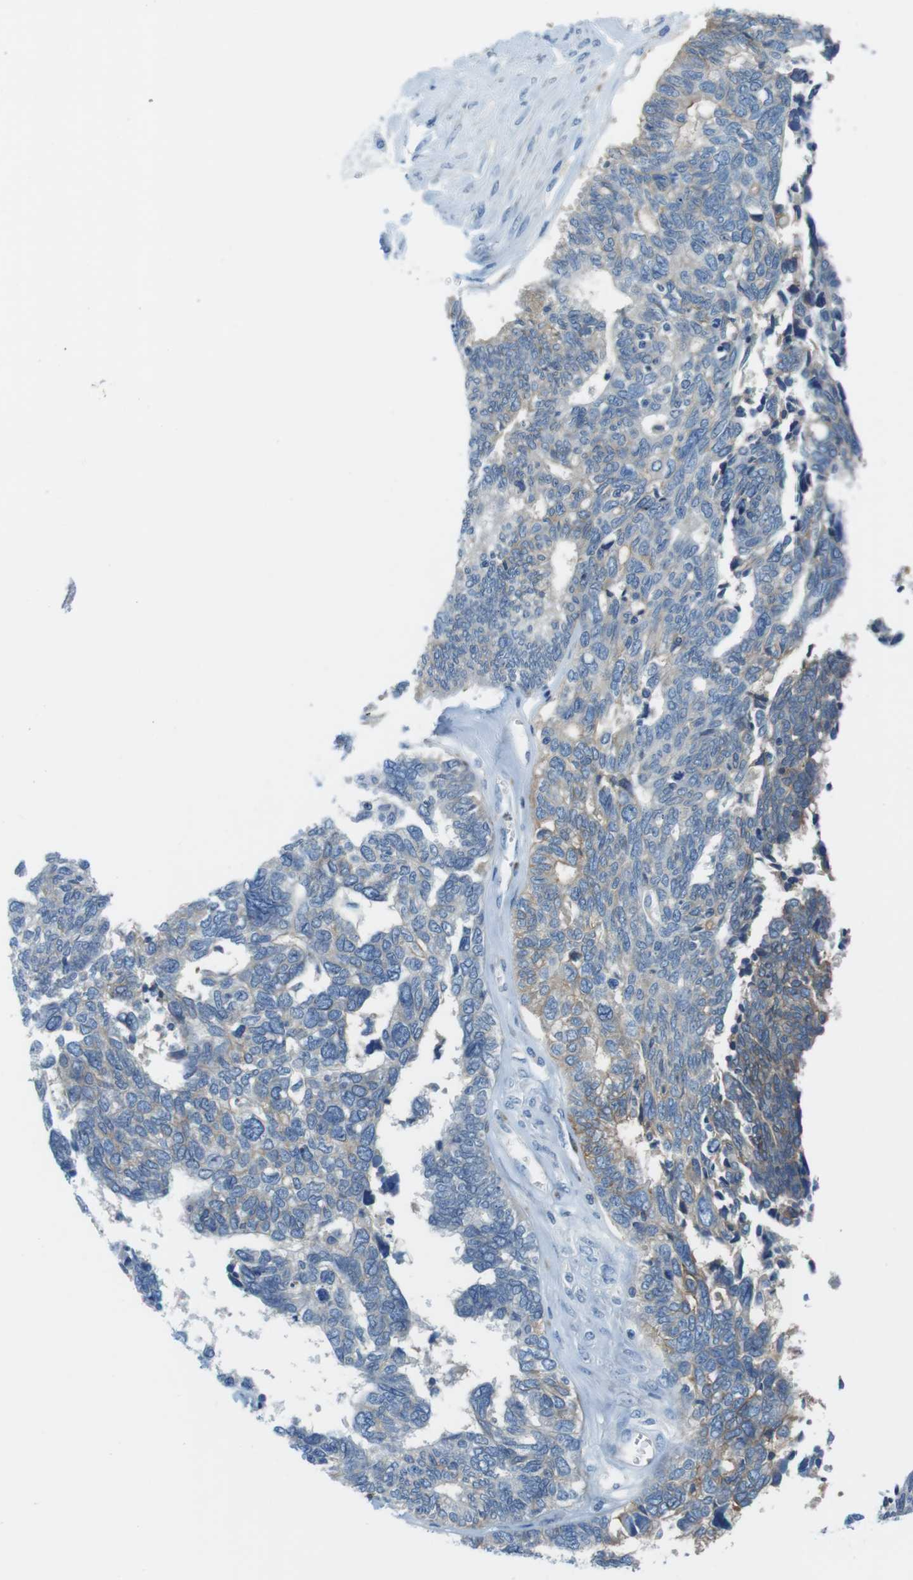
{"staining": {"intensity": "weak", "quantity": "25%-75%", "location": "cytoplasmic/membranous"}, "tissue": "ovarian cancer", "cell_type": "Tumor cells", "image_type": "cancer", "snomed": [{"axis": "morphology", "description": "Cystadenocarcinoma, serous, NOS"}, {"axis": "topography", "description": "Ovary"}], "caption": "Tumor cells exhibit low levels of weak cytoplasmic/membranous staining in about 25%-75% of cells in human ovarian cancer (serous cystadenocarcinoma). The staining is performed using DAB (3,3'-diaminobenzidine) brown chromogen to label protein expression. The nuclei are counter-stained blue using hematoxylin.", "gene": "EMP2", "patient": {"sex": "female", "age": 79}}